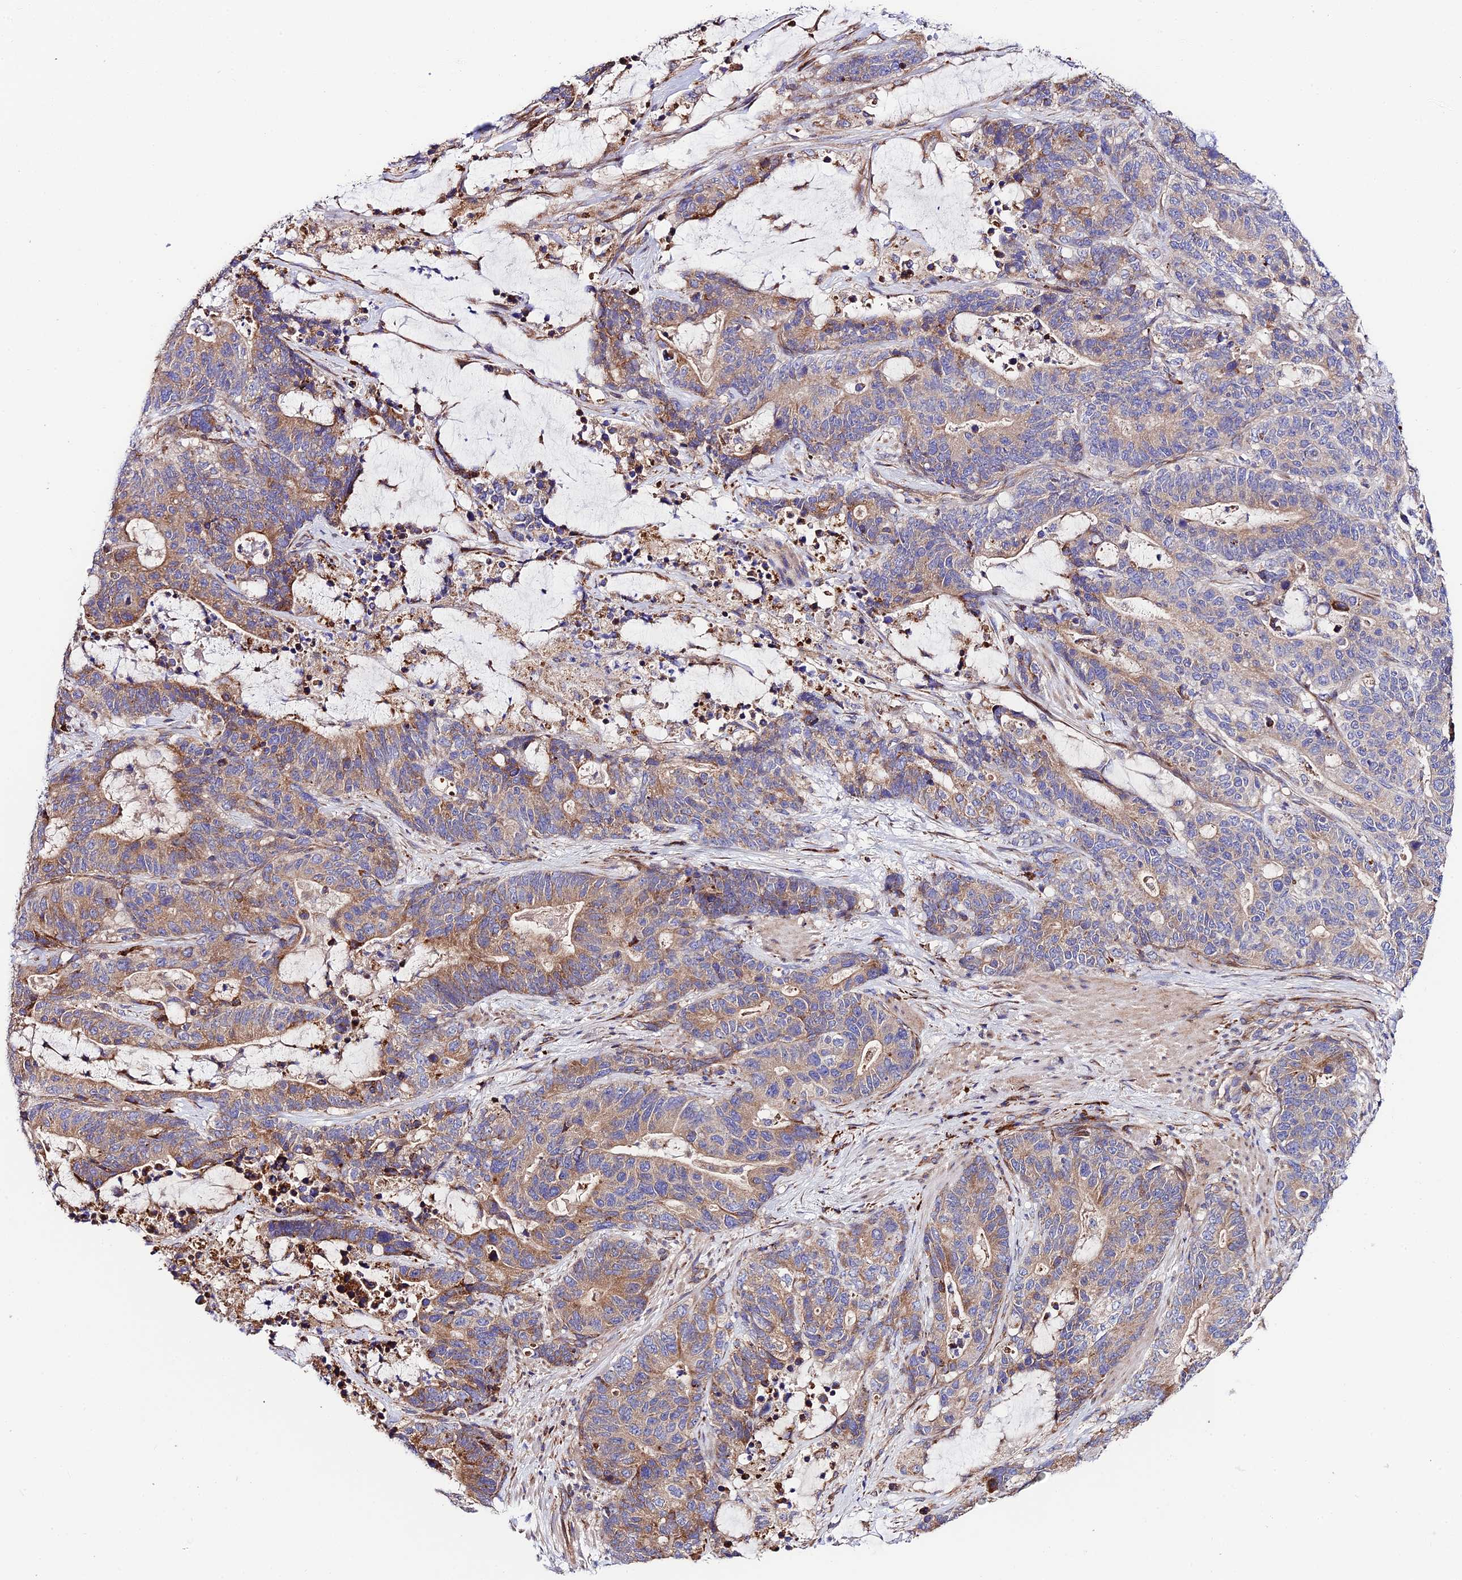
{"staining": {"intensity": "moderate", "quantity": "25%-75%", "location": "cytoplasmic/membranous"}, "tissue": "stomach cancer", "cell_type": "Tumor cells", "image_type": "cancer", "snomed": [{"axis": "morphology", "description": "Adenocarcinoma, NOS"}, {"axis": "topography", "description": "Stomach"}], "caption": "This image reveals immunohistochemistry staining of stomach cancer, with medium moderate cytoplasmic/membranous positivity in about 25%-75% of tumor cells.", "gene": "VPS13C", "patient": {"sex": "female", "age": 76}}